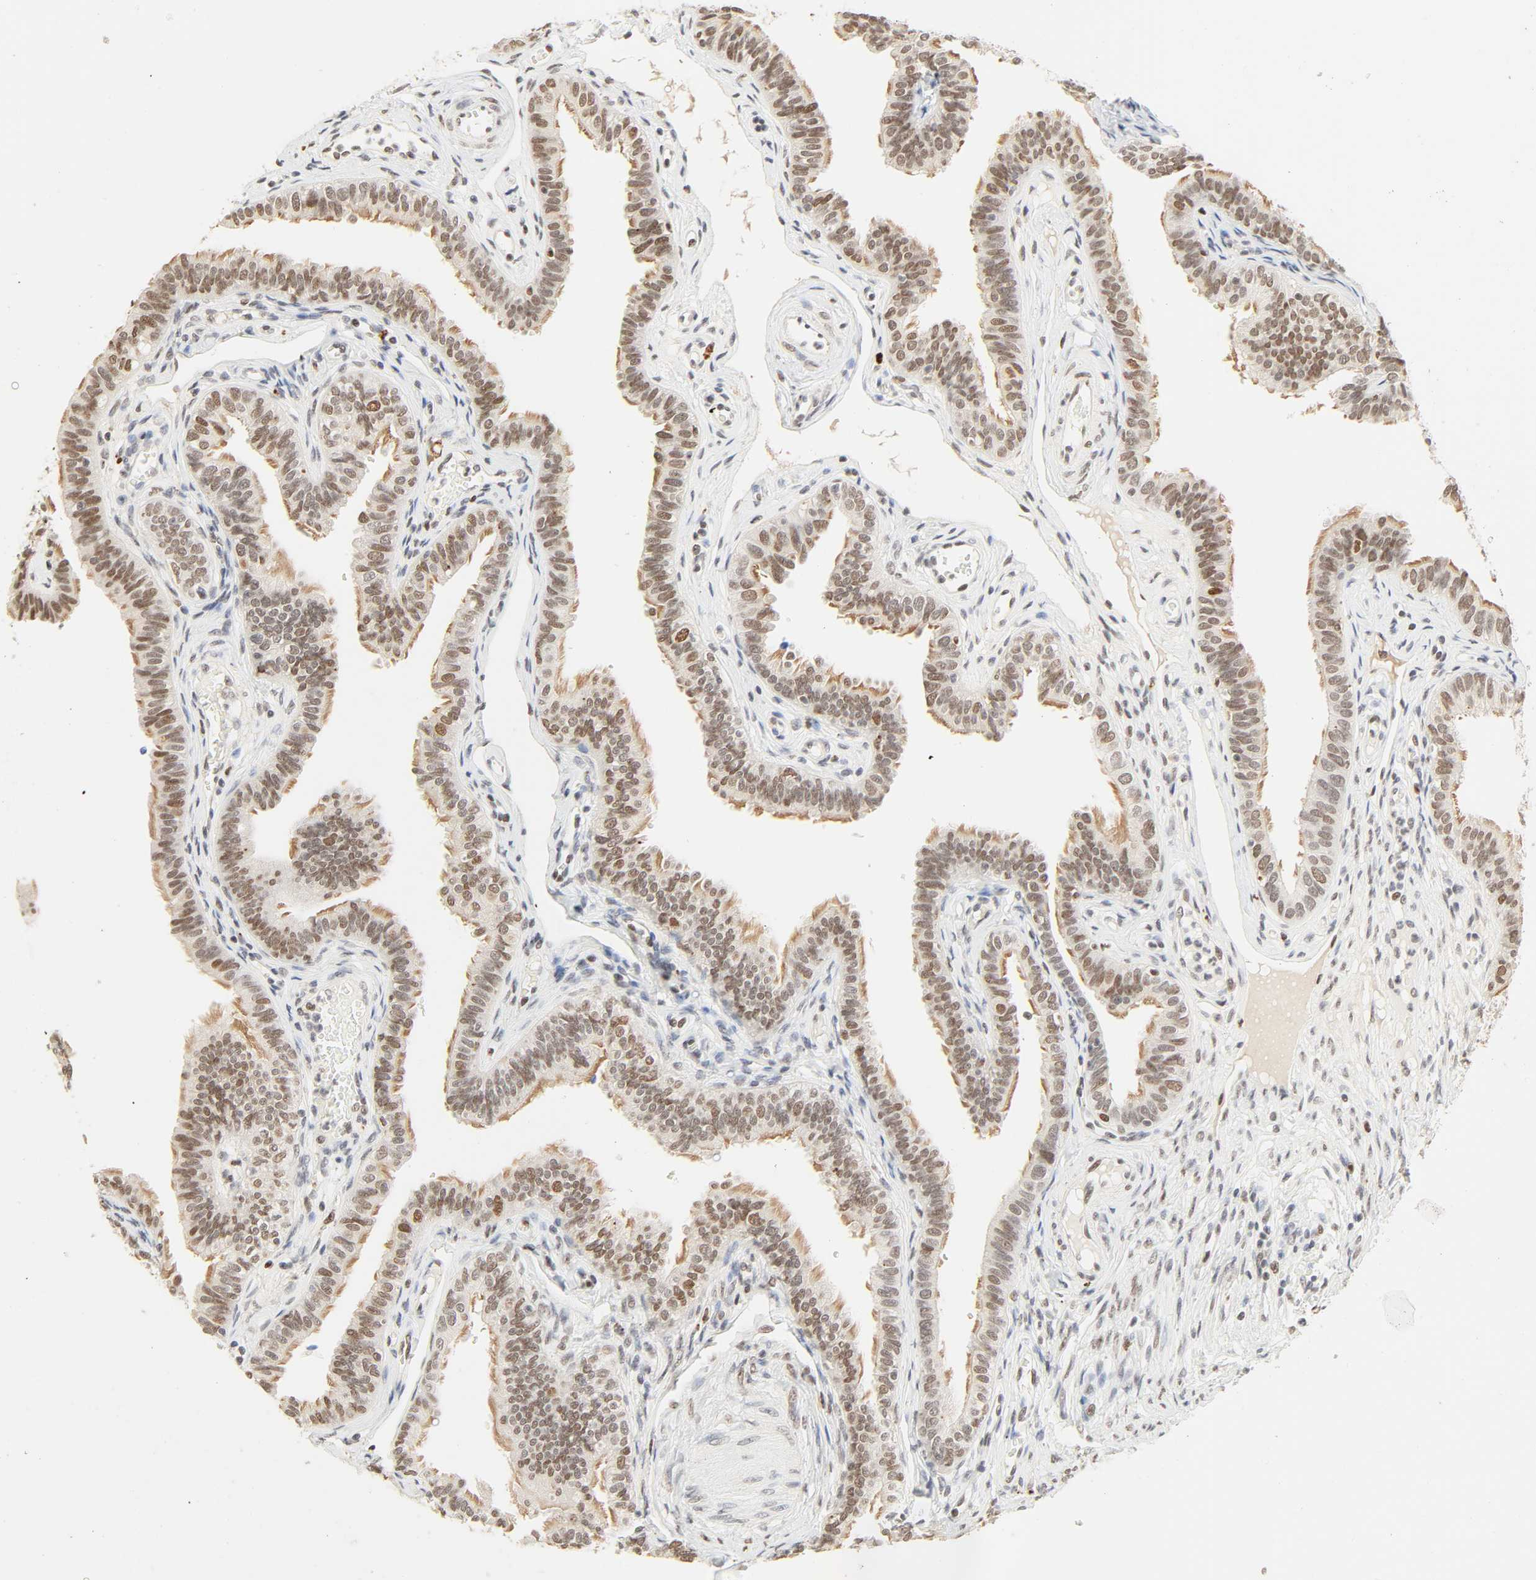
{"staining": {"intensity": "moderate", "quantity": "25%-75%", "location": "nuclear"}, "tissue": "fallopian tube", "cell_type": "Glandular cells", "image_type": "normal", "snomed": [{"axis": "morphology", "description": "Normal tissue, NOS"}, {"axis": "morphology", "description": "Dermoid, NOS"}, {"axis": "topography", "description": "Fallopian tube"}], "caption": "Moderate nuclear positivity for a protein is present in approximately 25%-75% of glandular cells of unremarkable fallopian tube using immunohistochemistry (IHC).", "gene": "DAZAP1", "patient": {"sex": "female", "age": 33}}